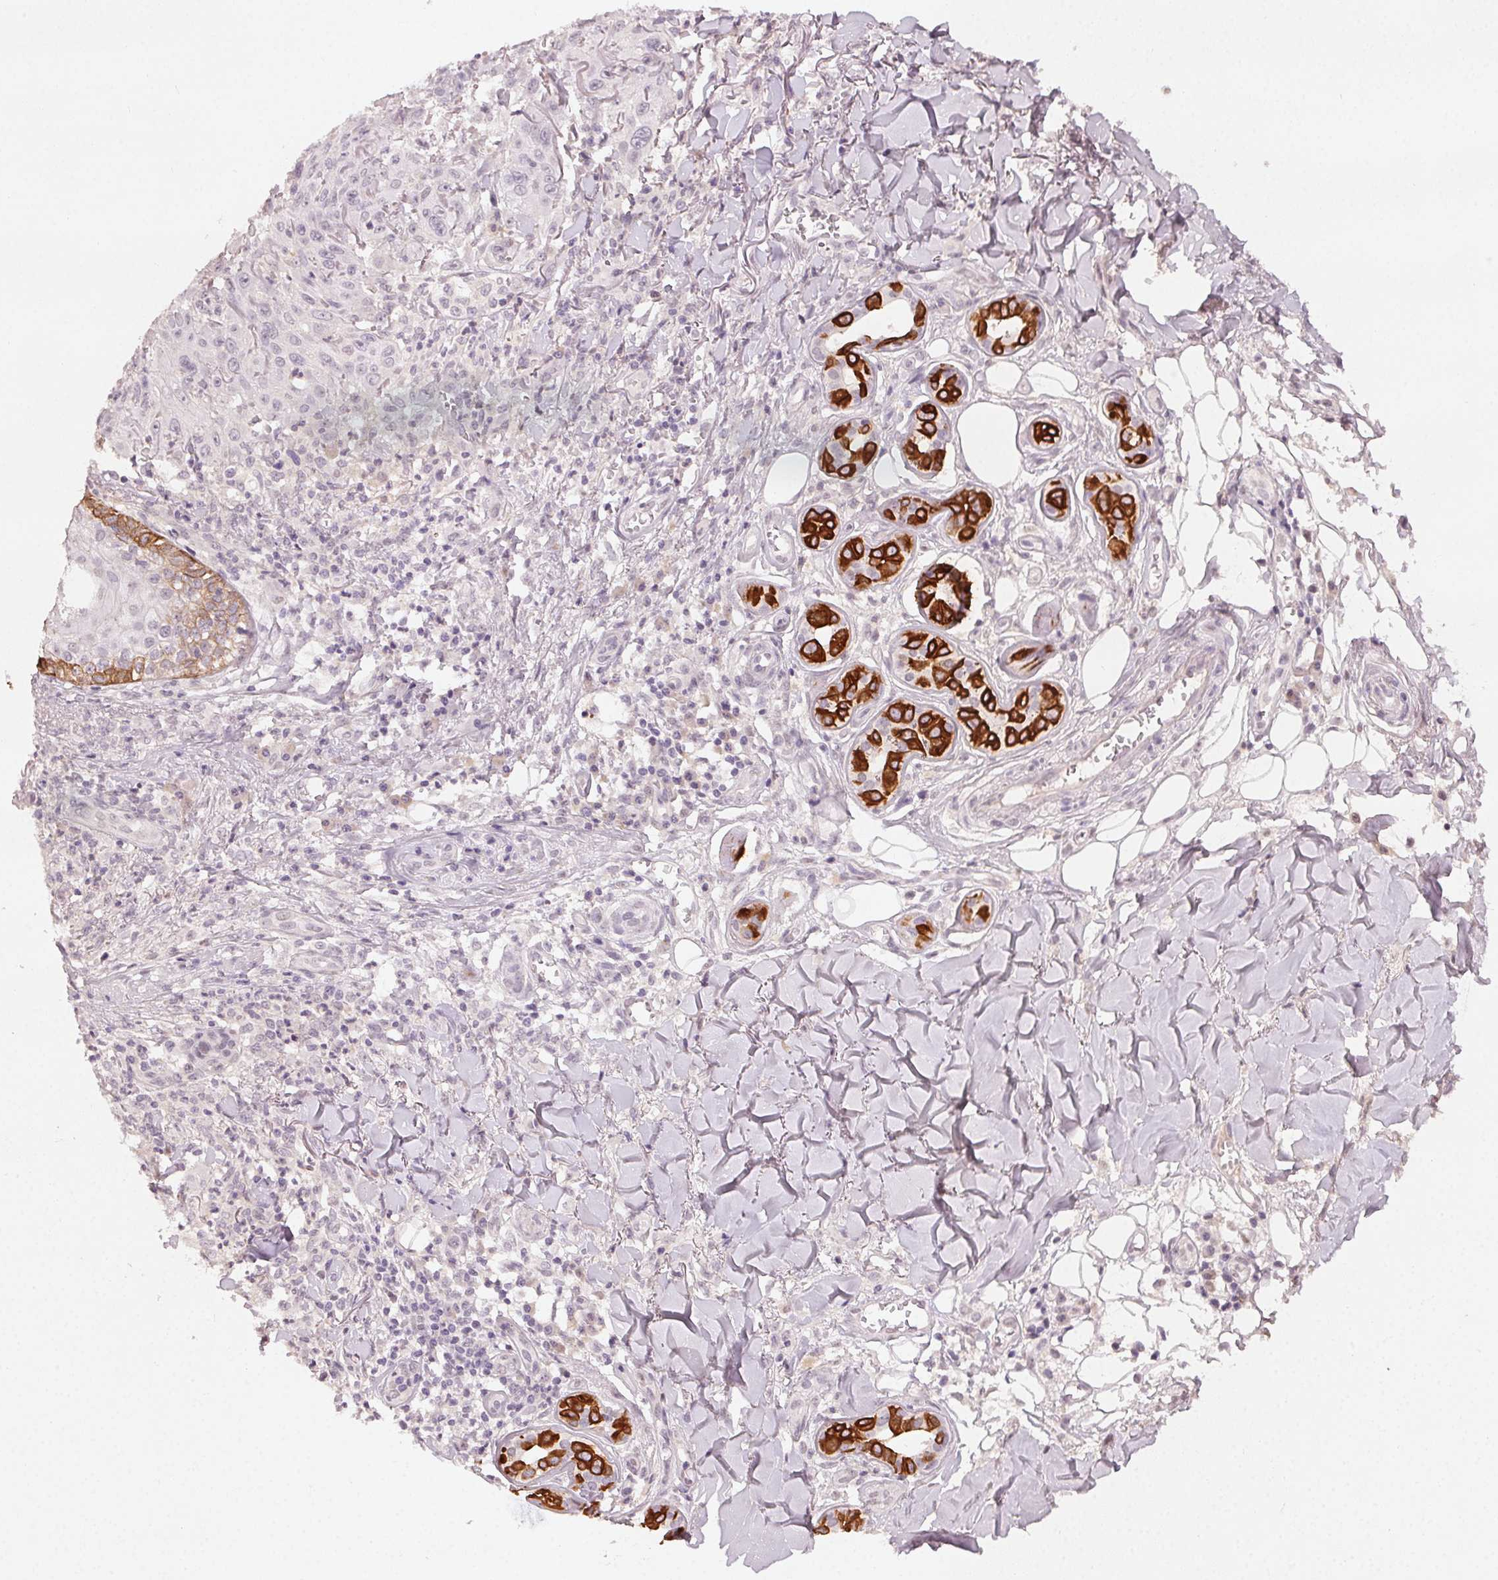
{"staining": {"intensity": "negative", "quantity": "none", "location": "none"}, "tissue": "skin cancer", "cell_type": "Tumor cells", "image_type": "cancer", "snomed": [{"axis": "morphology", "description": "Squamous cell carcinoma, NOS"}, {"axis": "topography", "description": "Skin"}], "caption": "Immunohistochemistry (IHC) image of human skin cancer (squamous cell carcinoma) stained for a protein (brown), which reveals no staining in tumor cells.", "gene": "TUB", "patient": {"sex": "male", "age": 75}}